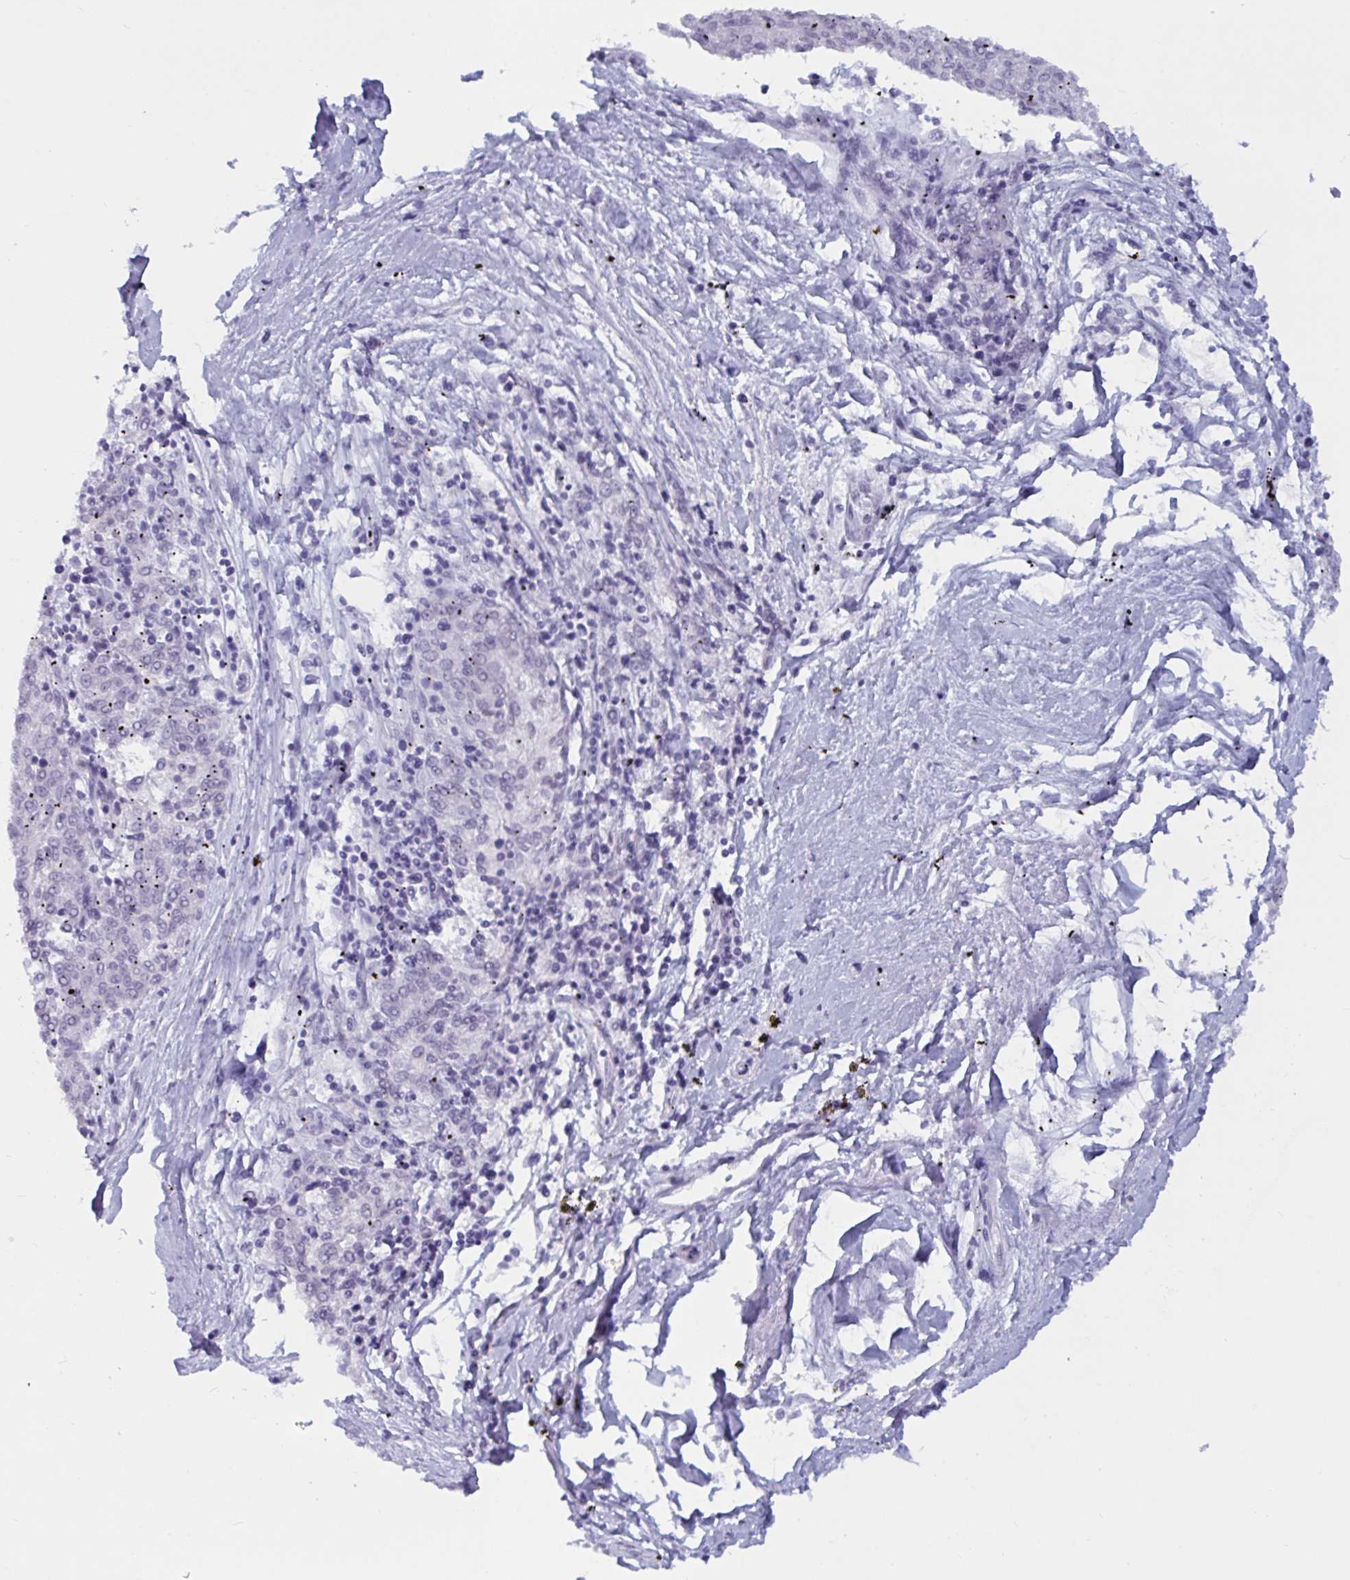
{"staining": {"intensity": "negative", "quantity": "none", "location": "none"}, "tissue": "melanoma", "cell_type": "Tumor cells", "image_type": "cancer", "snomed": [{"axis": "morphology", "description": "Malignant melanoma, NOS"}, {"axis": "topography", "description": "Skin"}], "caption": "Tumor cells are negative for protein expression in human malignant melanoma.", "gene": "TANK", "patient": {"sex": "female", "age": 72}}